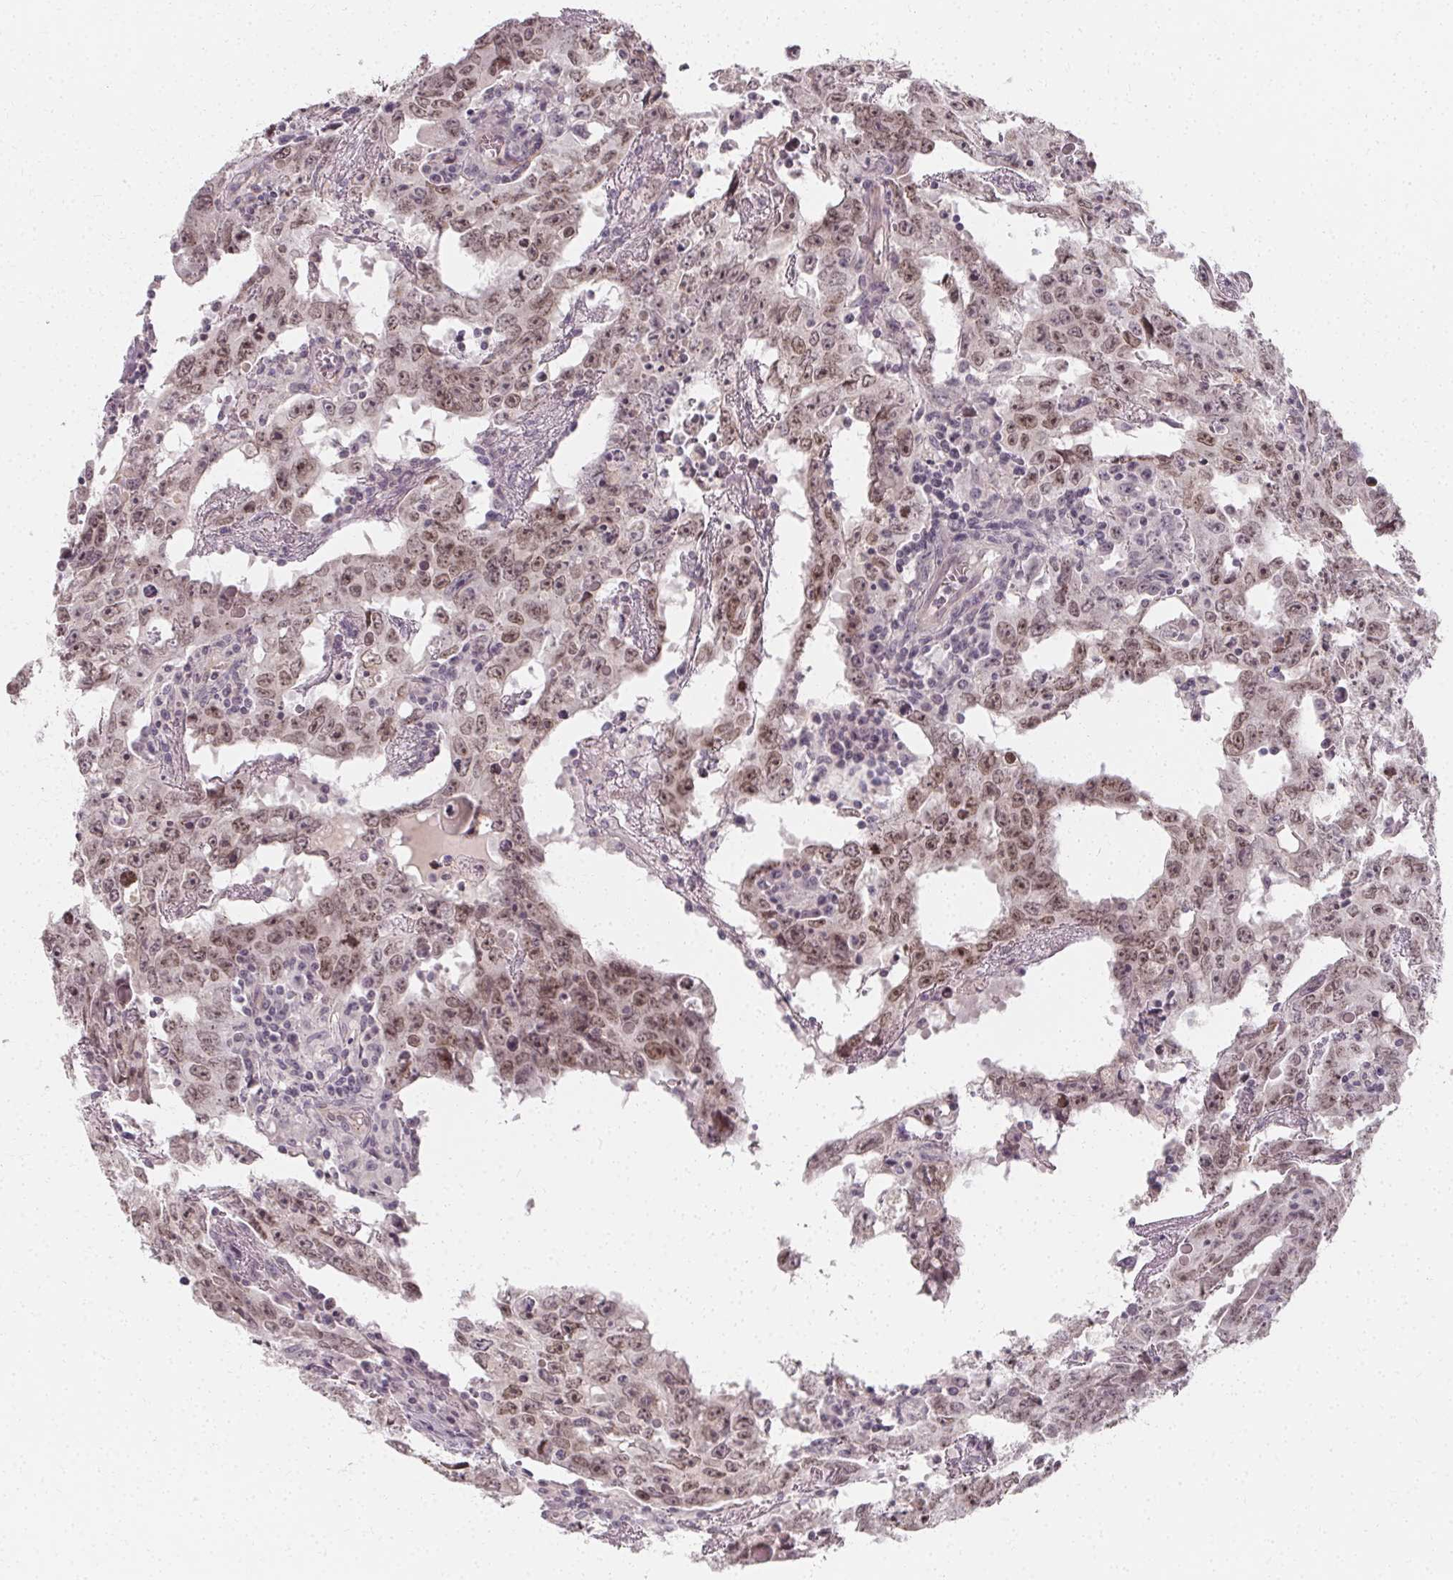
{"staining": {"intensity": "moderate", "quantity": "25%-75%", "location": "nuclear"}, "tissue": "testis cancer", "cell_type": "Tumor cells", "image_type": "cancer", "snomed": [{"axis": "morphology", "description": "Carcinoma, Embryonal, NOS"}, {"axis": "topography", "description": "Testis"}], "caption": "Immunohistochemistry (IHC) micrograph of human embryonal carcinoma (testis) stained for a protein (brown), which displays medium levels of moderate nuclear positivity in approximately 25%-75% of tumor cells.", "gene": "CLCNKB", "patient": {"sex": "male", "age": 22}}